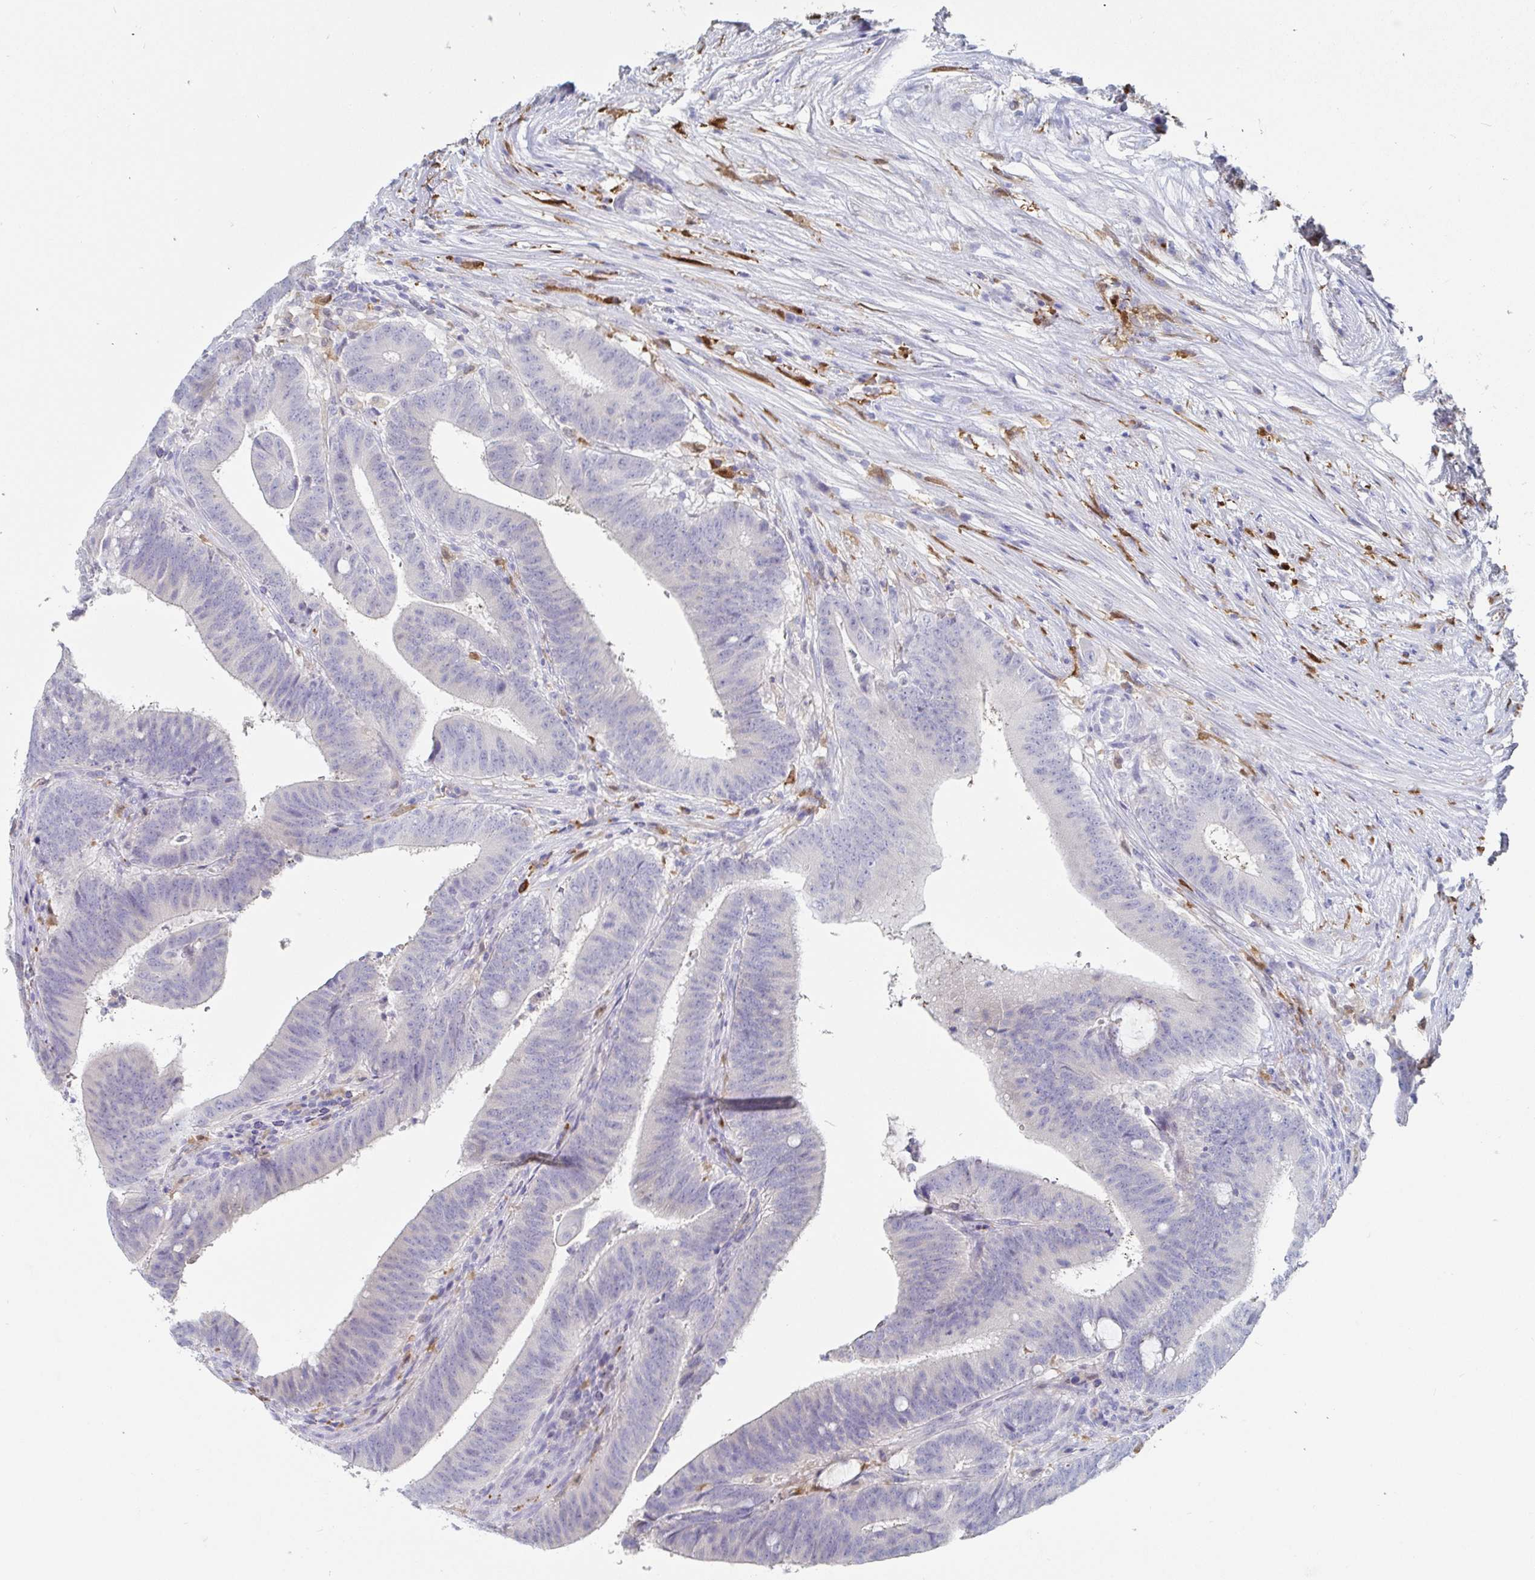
{"staining": {"intensity": "negative", "quantity": "none", "location": "none"}, "tissue": "colorectal cancer", "cell_type": "Tumor cells", "image_type": "cancer", "snomed": [{"axis": "morphology", "description": "Adenocarcinoma, NOS"}, {"axis": "topography", "description": "Colon"}], "caption": "There is no significant staining in tumor cells of colorectal cancer.", "gene": "OR2A4", "patient": {"sex": "female", "age": 43}}